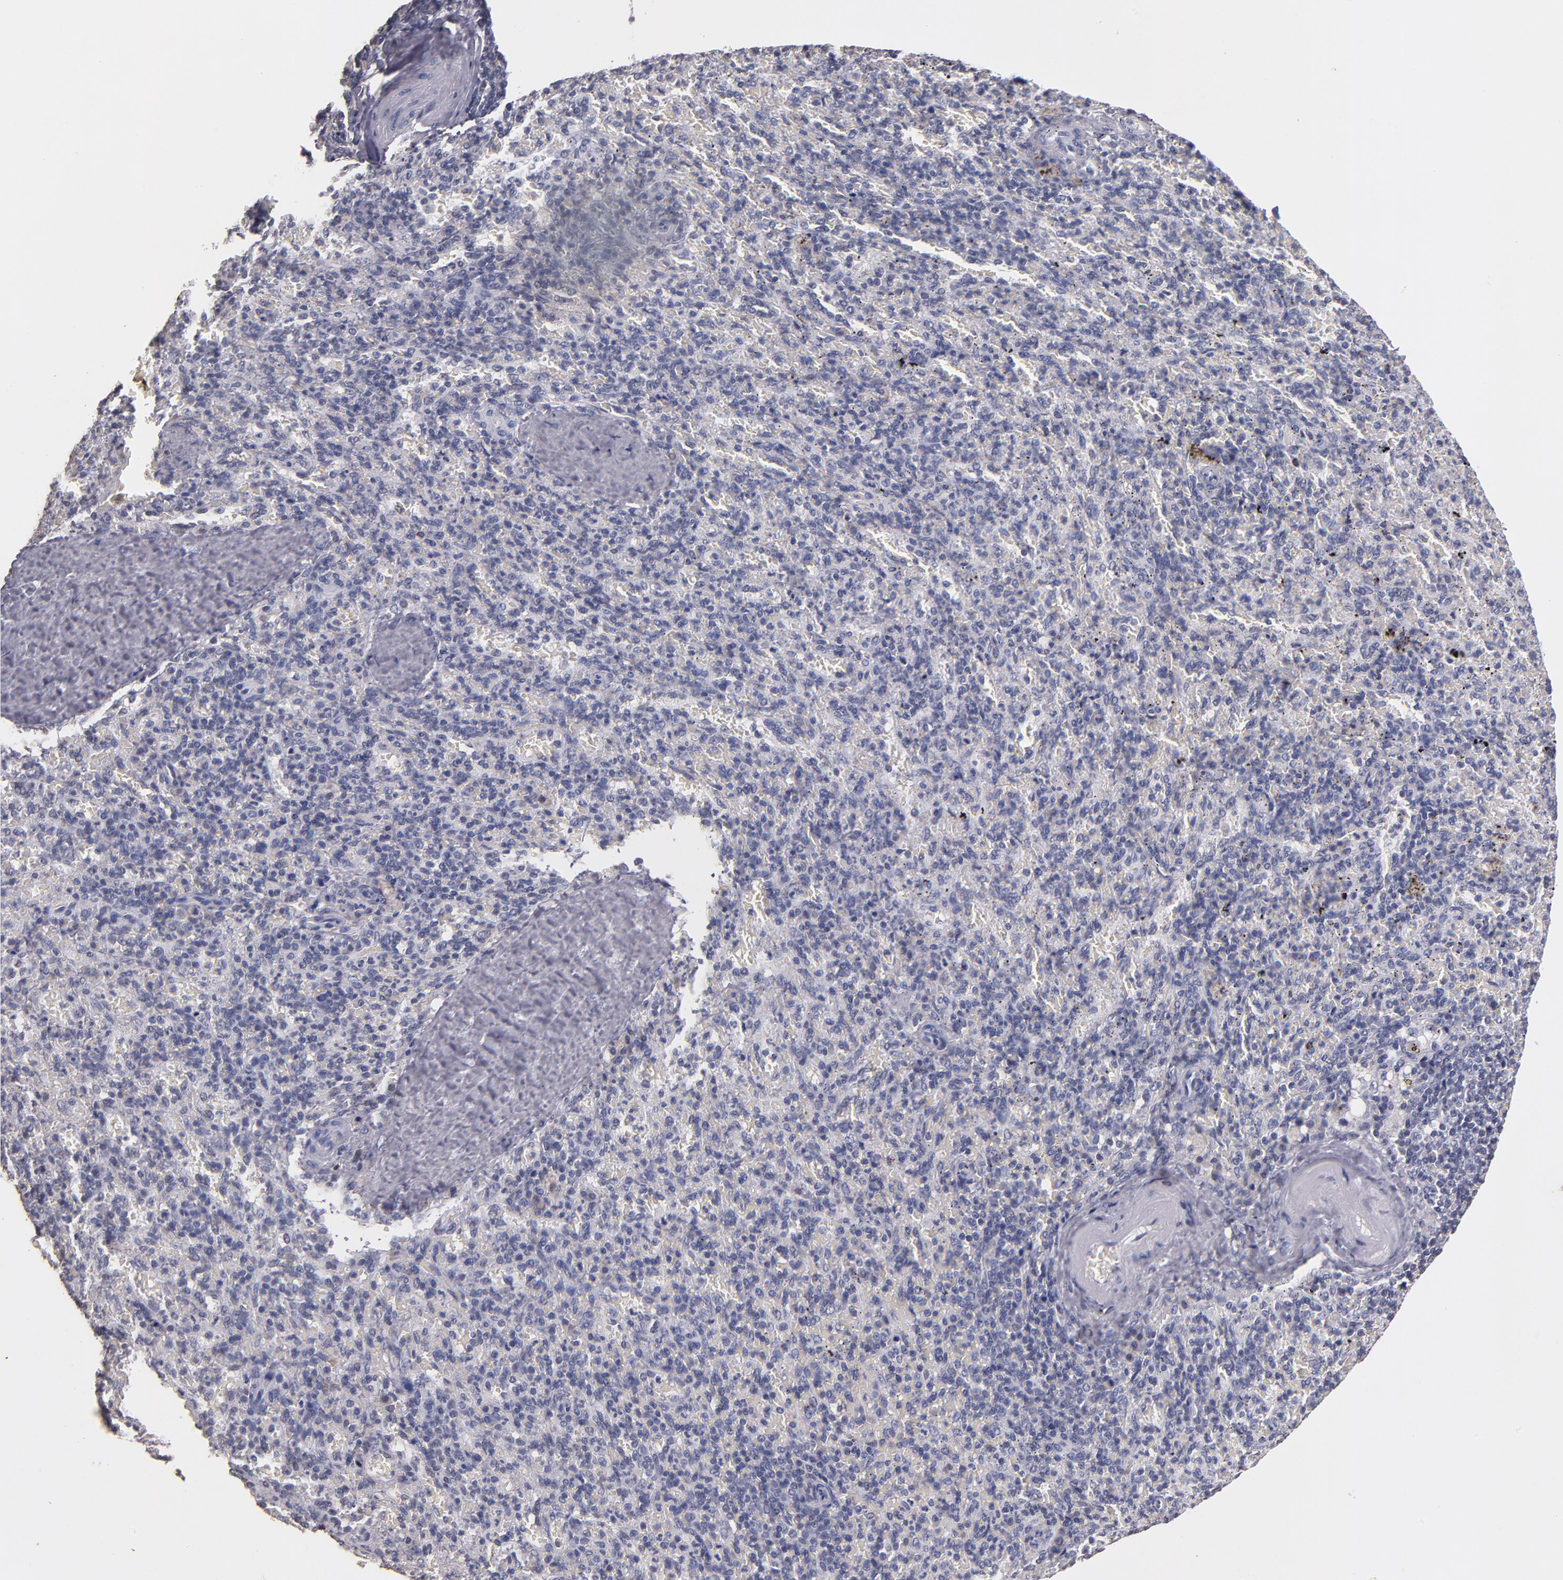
{"staining": {"intensity": "negative", "quantity": "none", "location": "none"}, "tissue": "spleen", "cell_type": "Cells in red pulp", "image_type": "normal", "snomed": [{"axis": "morphology", "description": "Normal tissue, NOS"}, {"axis": "topography", "description": "Spleen"}], "caption": "Cells in red pulp show no significant staining in unremarkable spleen. Brightfield microscopy of immunohistochemistry (IHC) stained with DAB (3,3'-diaminobenzidine) (brown) and hematoxylin (blue), captured at high magnification.", "gene": "SOX10", "patient": {"sex": "female", "age": 43}}